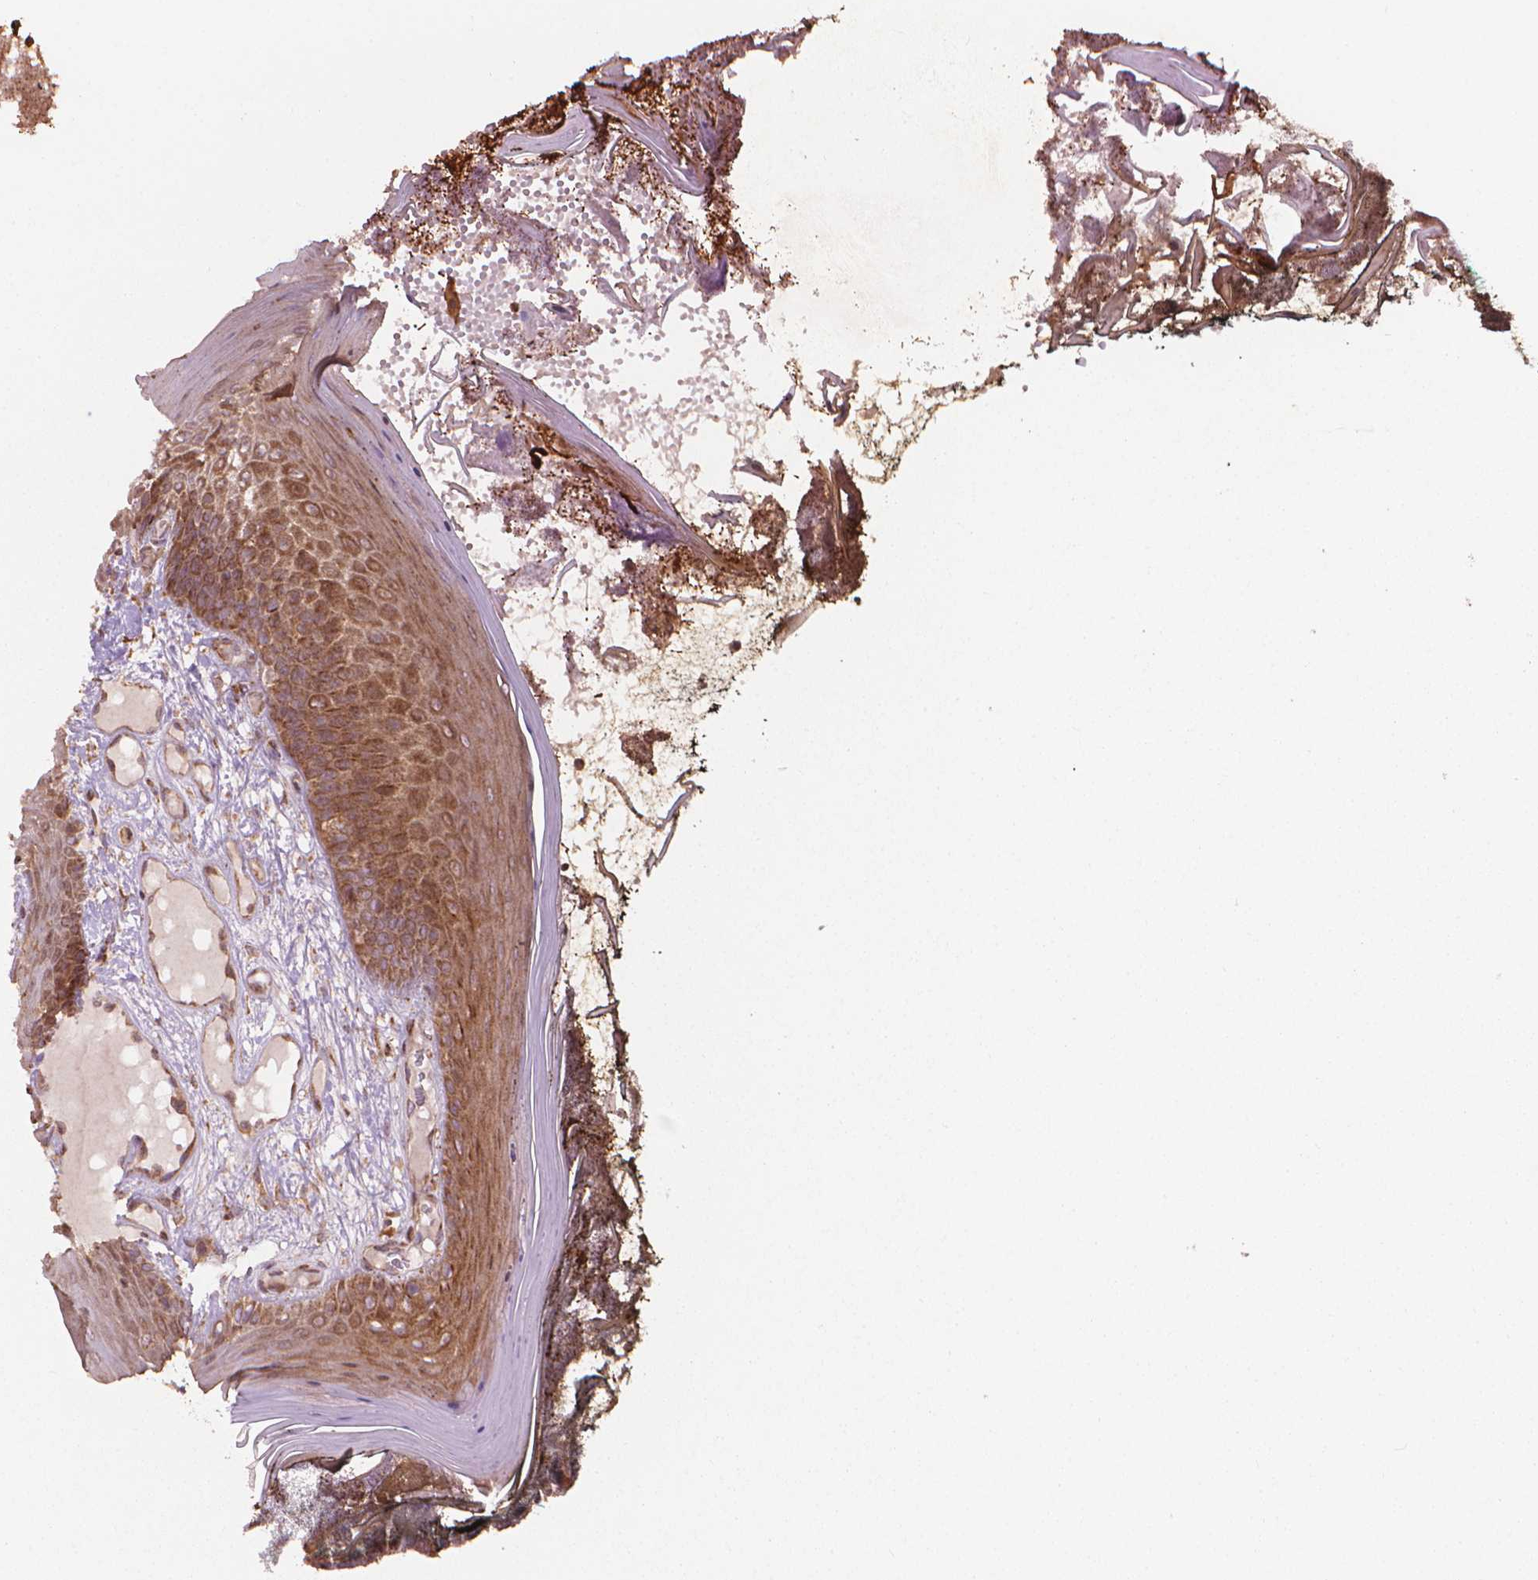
{"staining": {"intensity": "moderate", "quantity": ">75%", "location": "cytoplasmic/membranous"}, "tissue": "oral mucosa", "cell_type": "Squamous epithelial cells", "image_type": "normal", "snomed": [{"axis": "morphology", "description": "Normal tissue, NOS"}, {"axis": "topography", "description": "Oral tissue"}], "caption": "Unremarkable oral mucosa was stained to show a protein in brown. There is medium levels of moderate cytoplasmic/membranous staining in about >75% of squamous epithelial cells. (DAB (3,3'-diaminobenzidine) = brown stain, brightfield microscopy at high magnification).", "gene": "VARS2", "patient": {"sex": "male", "age": 9}}